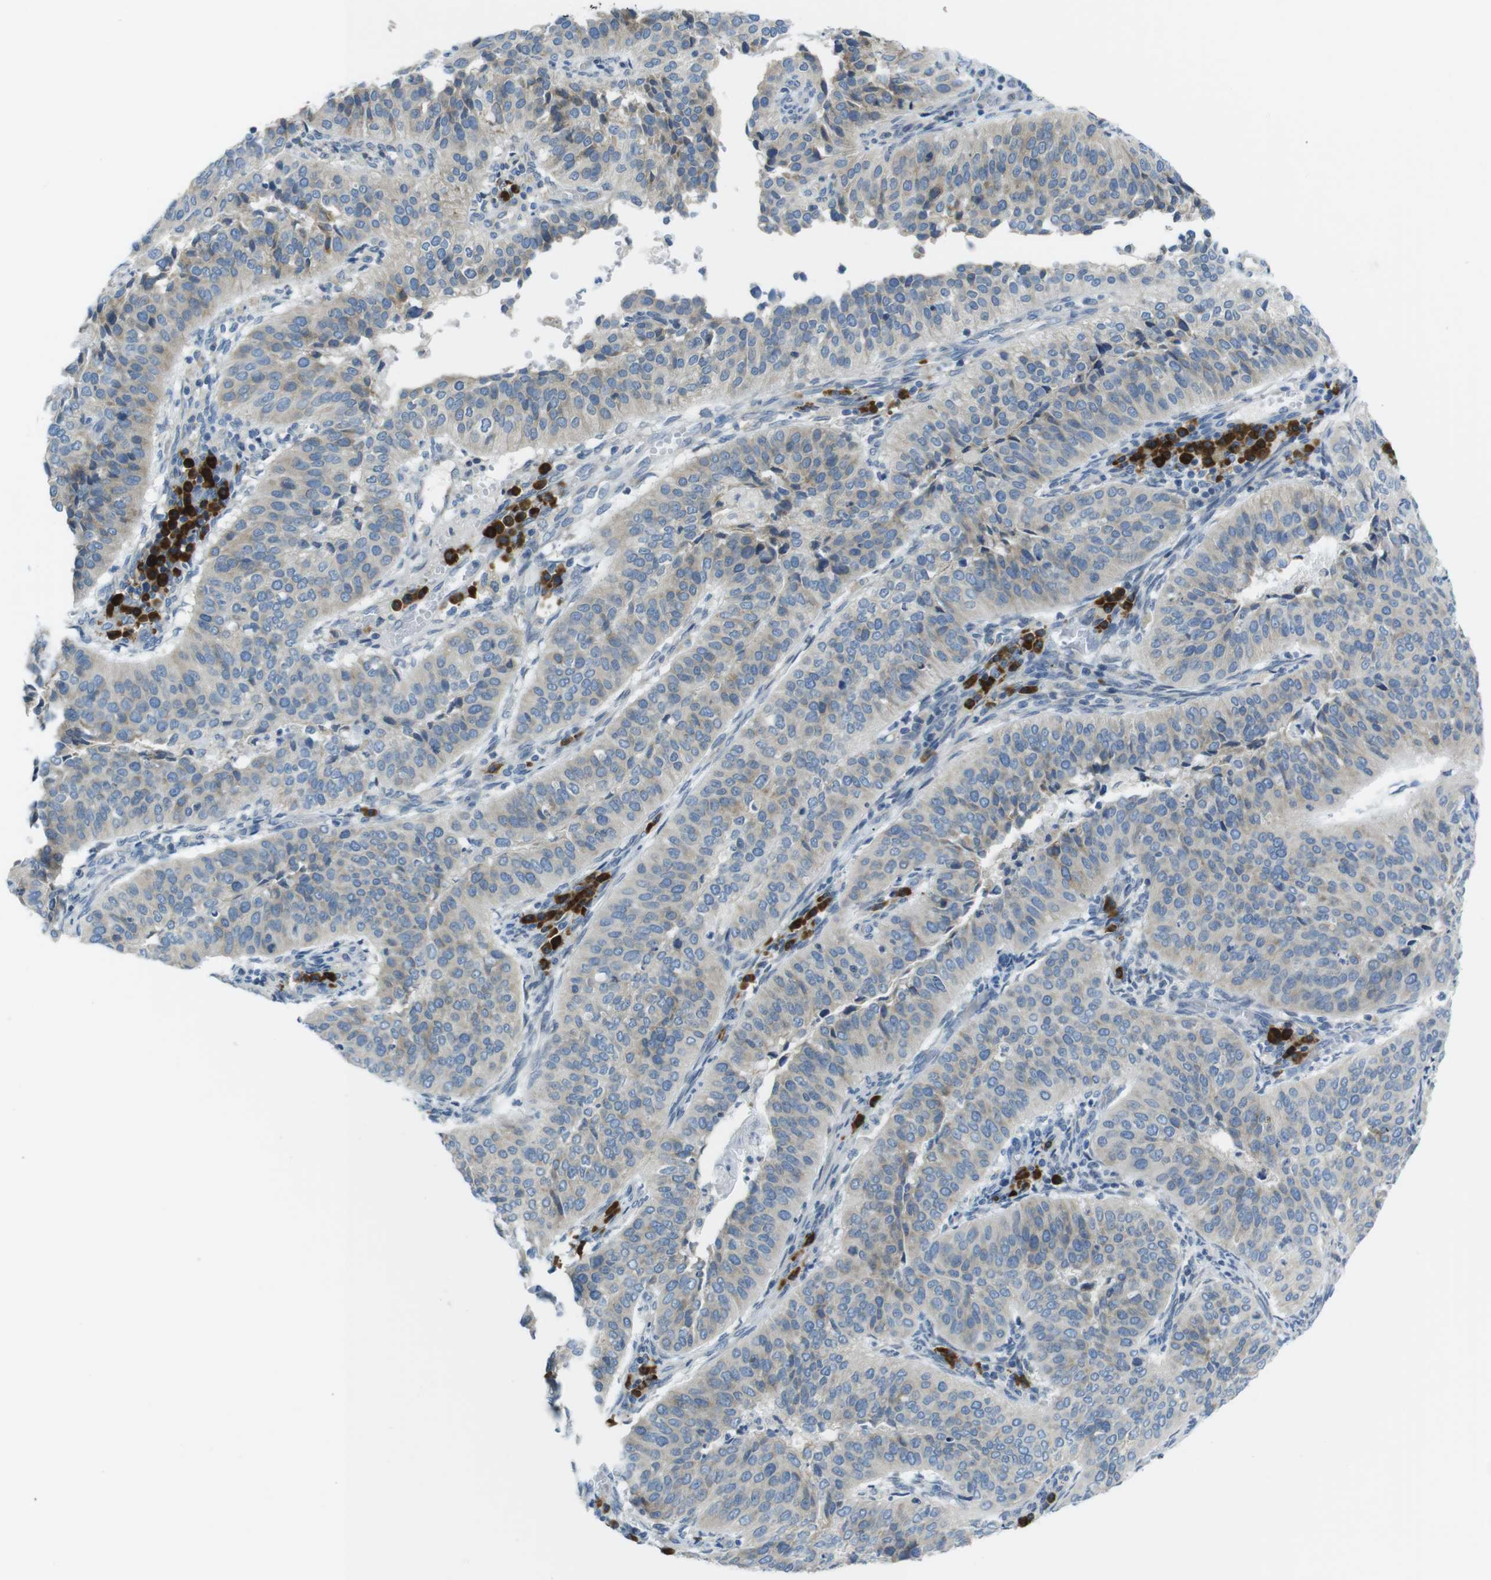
{"staining": {"intensity": "weak", "quantity": ">75%", "location": "cytoplasmic/membranous"}, "tissue": "cervical cancer", "cell_type": "Tumor cells", "image_type": "cancer", "snomed": [{"axis": "morphology", "description": "Normal tissue, NOS"}, {"axis": "morphology", "description": "Squamous cell carcinoma, NOS"}, {"axis": "topography", "description": "Cervix"}], "caption": "Human cervical squamous cell carcinoma stained for a protein (brown) reveals weak cytoplasmic/membranous positive expression in approximately >75% of tumor cells.", "gene": "CLPTM1L", "patient": {"sex": "female", "age": 39}}